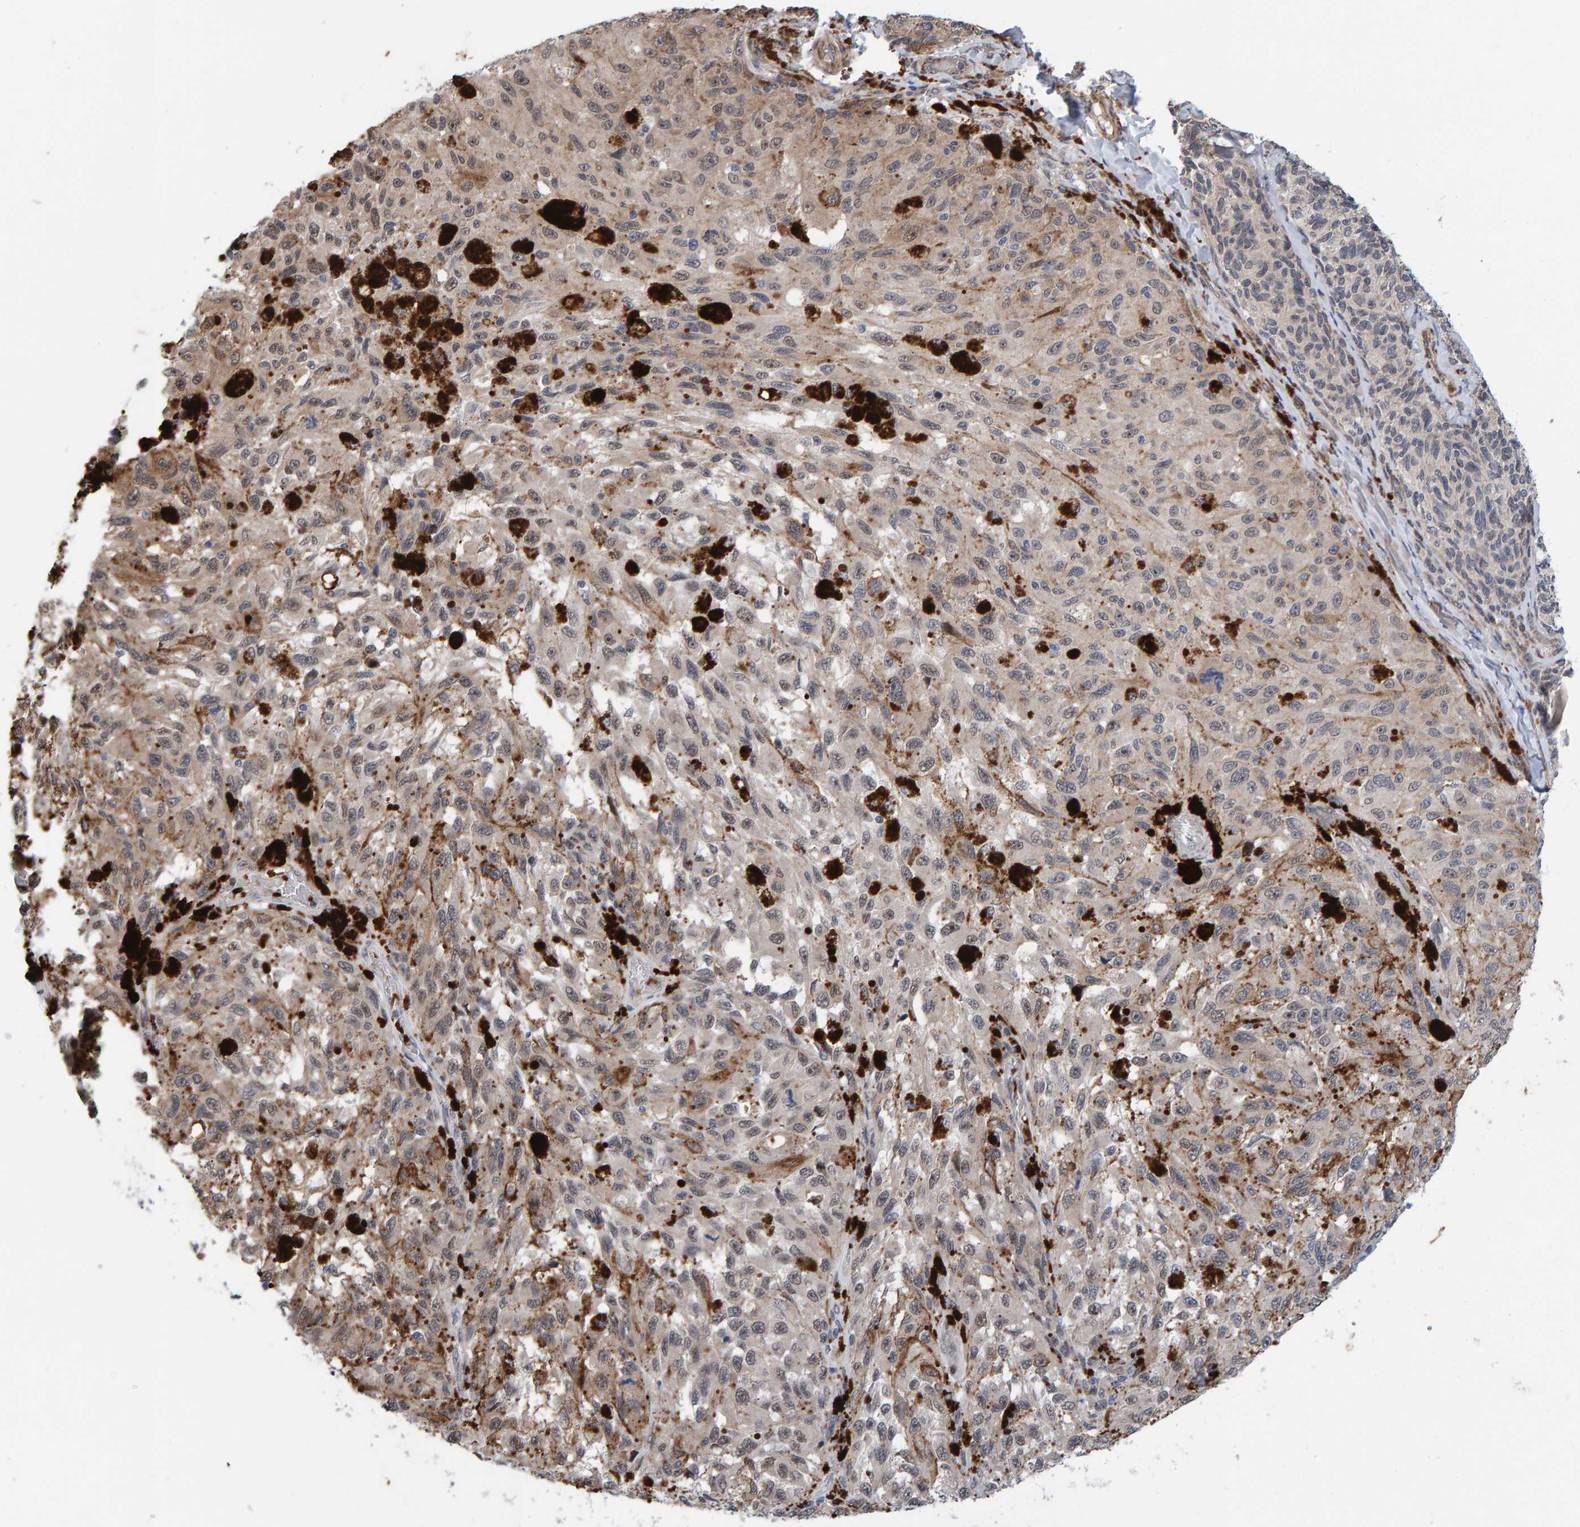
{"staining": {"intensity": "weak", "quantity": ">75%", "location": "cytoplasmic/membranous"}, "tissue": "melanoma", "cell_type": "Tumor cells", "image_type": "cancer", "snomed": [{"axis": "morphology", "description": "Malignant melanoma, NOS"}, {"axis": "topography", "description": "Skin"}], "caption": "IHC micrograph of melanoma stained for a protein (brown), which exhibits low levels of weak cytoplasmic/membranous staining in approximately >75% of tumor cells.", "gene": "MFSD6L", "patient": {"sex": "female", "age": 73}}